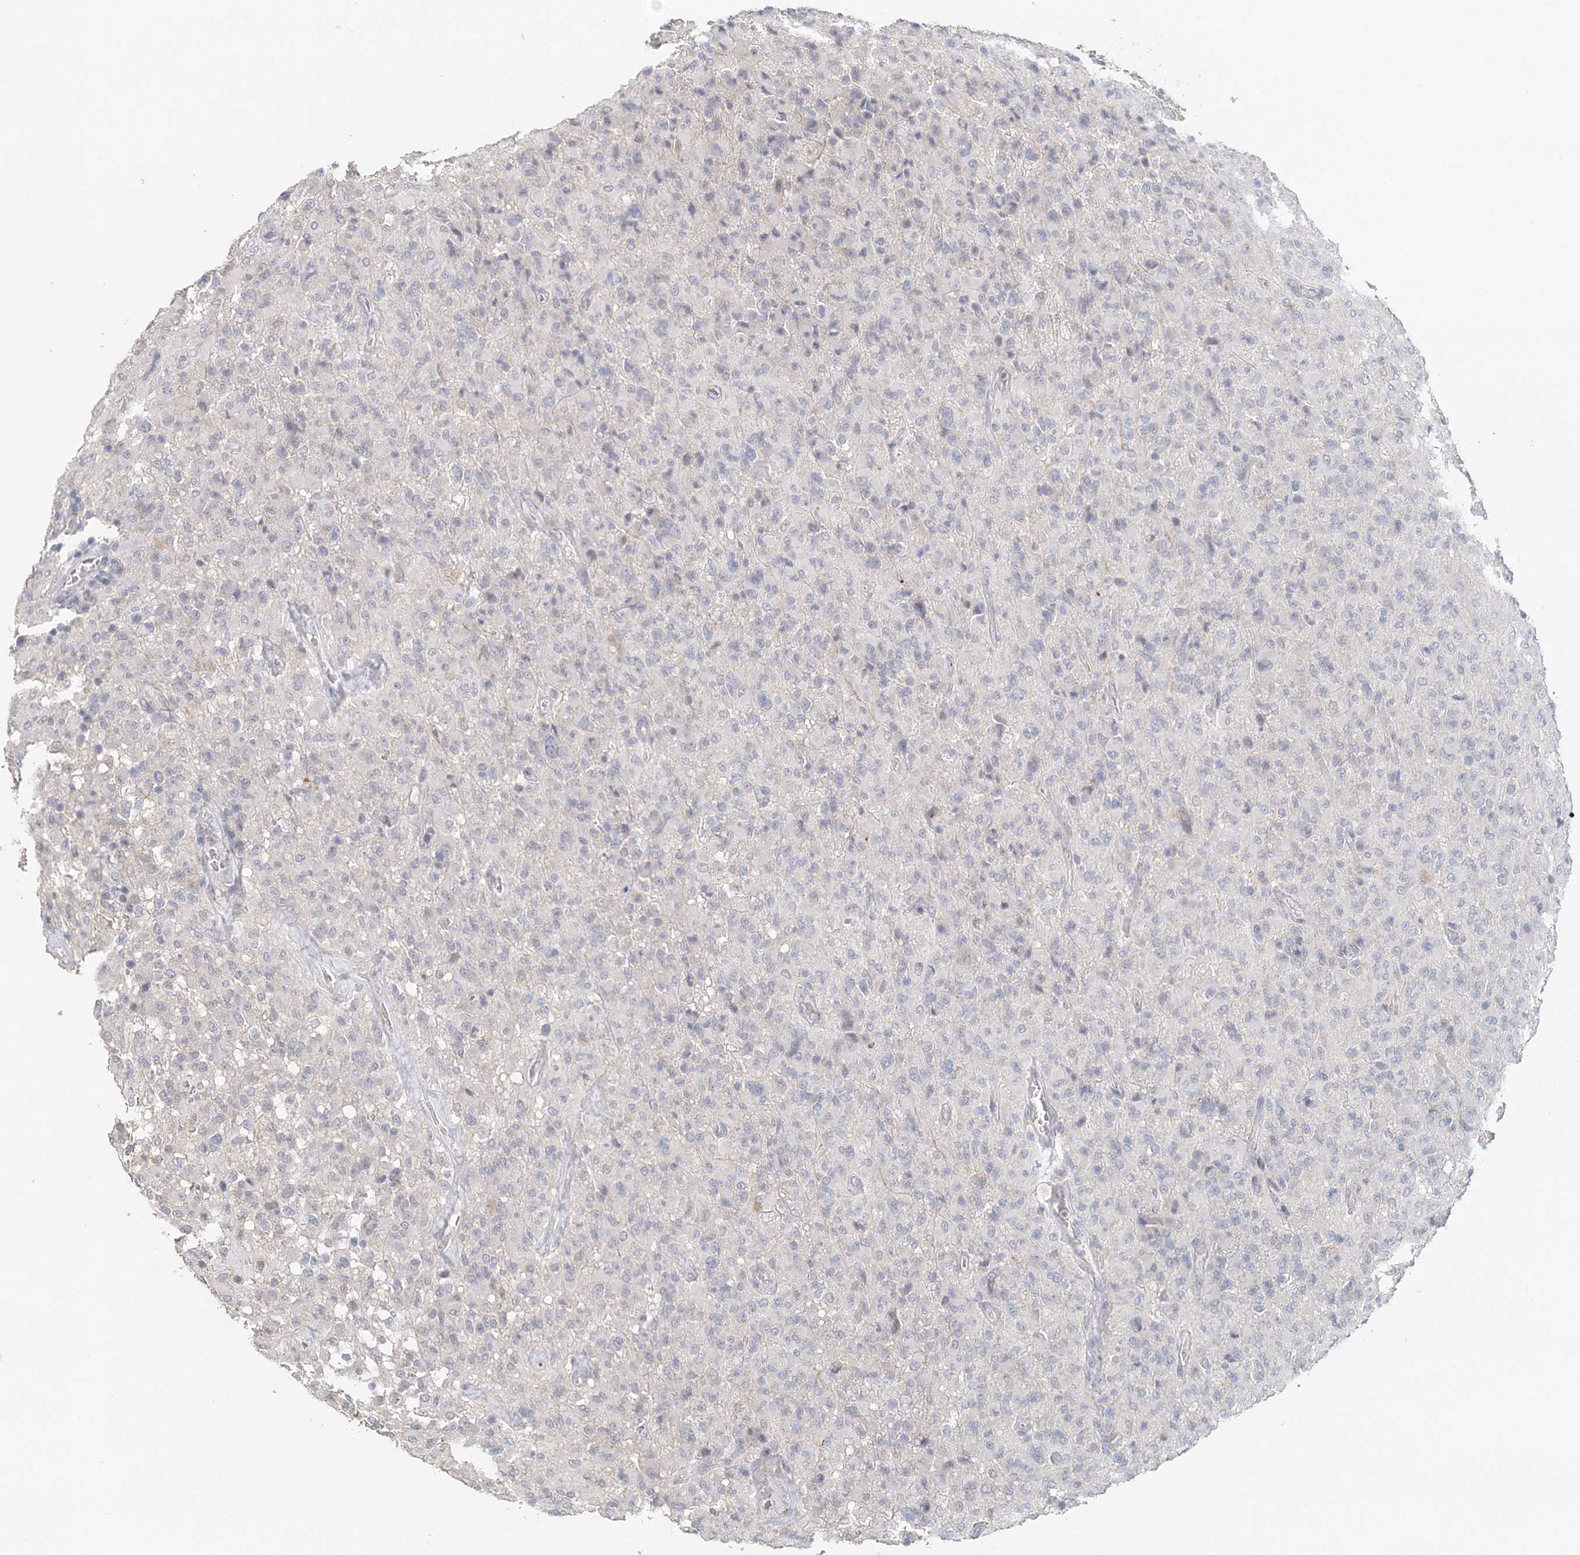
{"staining": {"intensity": "negative", "quantity": "none", "location": "none"}, "tissue": "glioma", "cell_type": "Tumor cells", "image_type": "cancer", "snomed": [{"axis": "morphology", "description": "Glioma, malignant, High grade"}, {"axis": "topography", "description": "Brain"}], "caption": "This histopathology image is of malignant glioma (high-grade) stained with IHC to label a protein in brown with the nuclei are counter-stained blue. There is no positivity in tumor cells.", "gene": "FBXO38", "patient": {"sex": "female", "age": 57}}